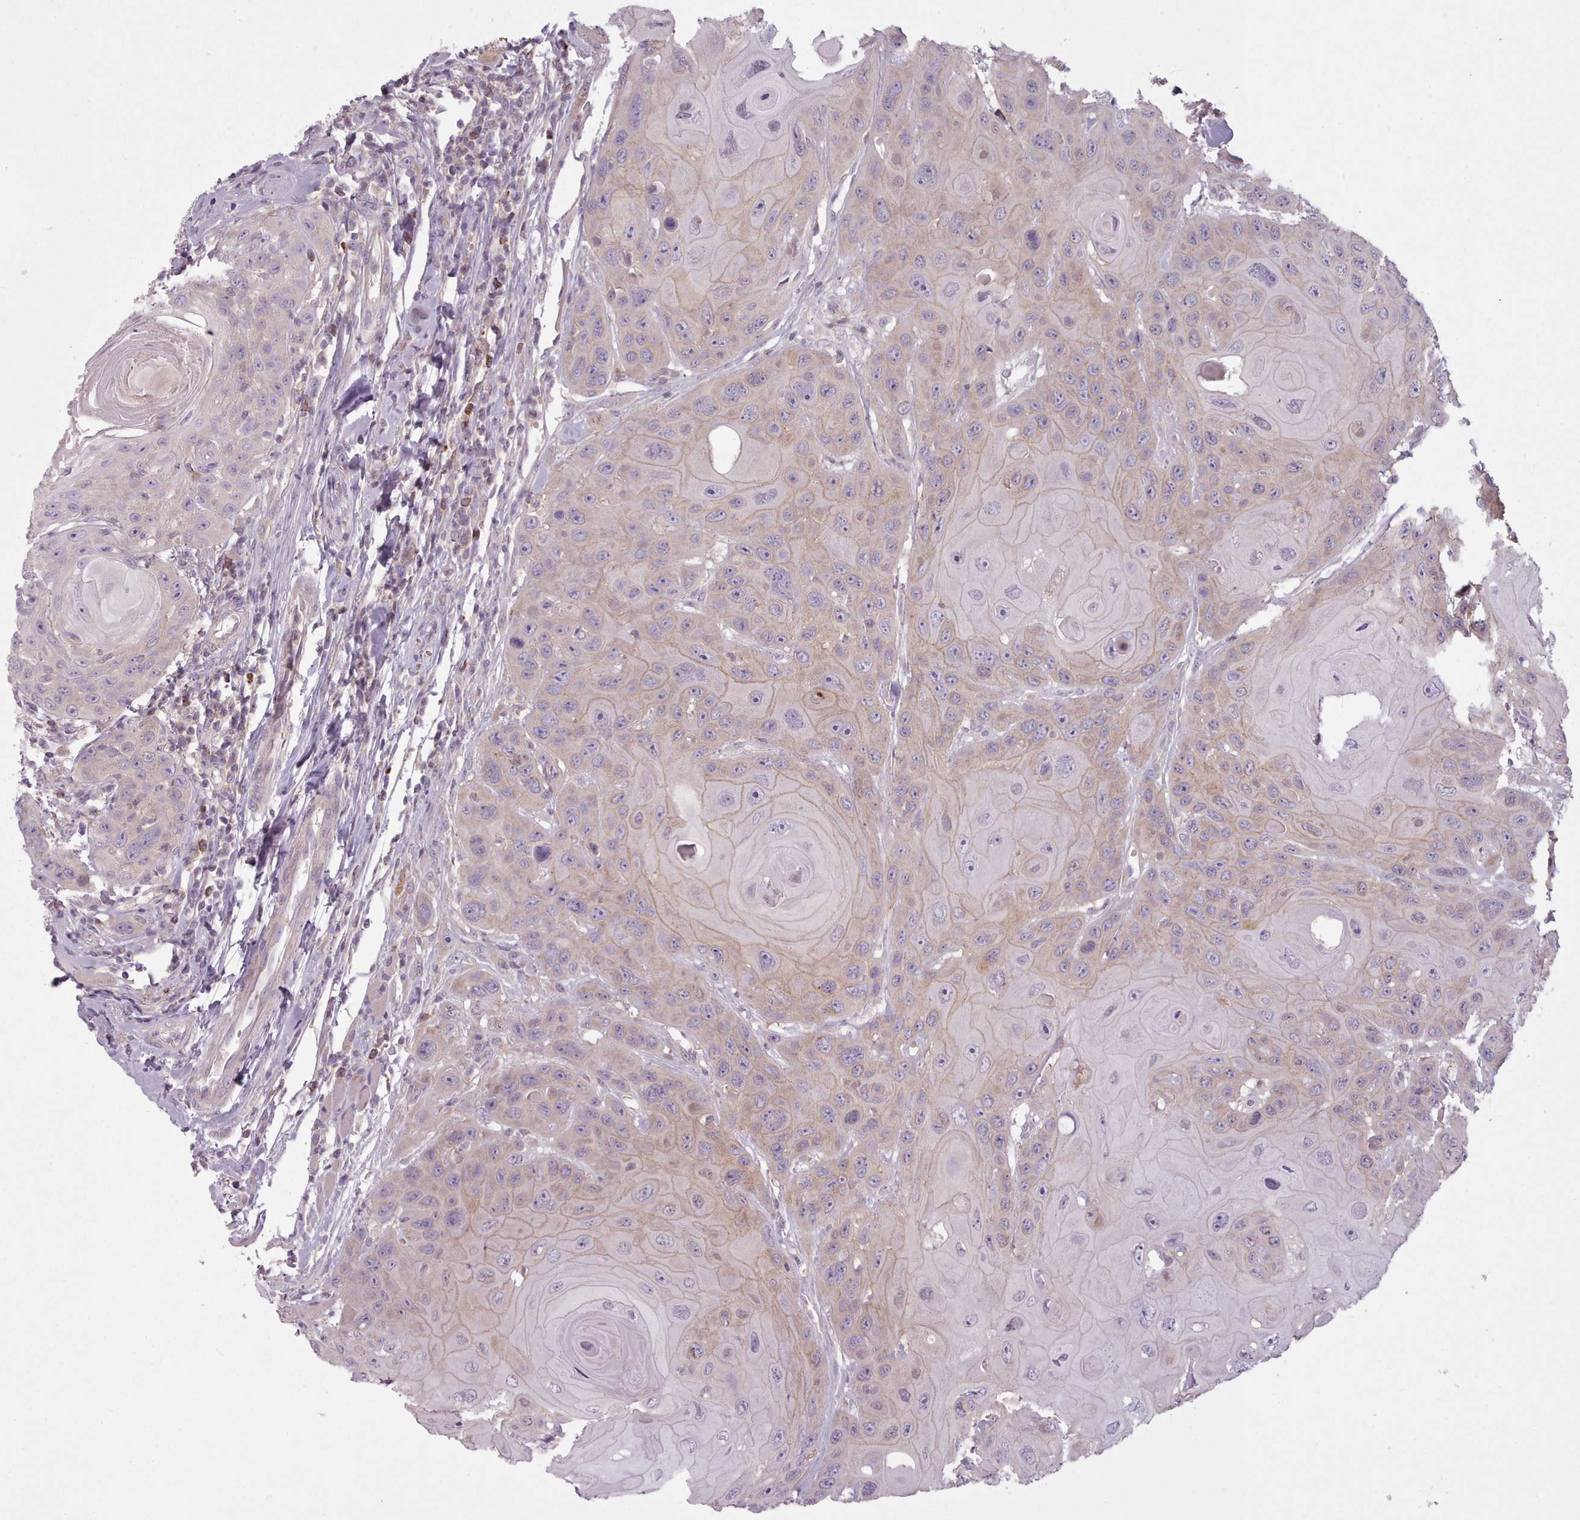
{"staining": {"intensity": "weak", "quantity": "25%-75%", "location": "cytoplasmic/membranous"}, "tissue": "head and neck cancer", "cell_type": "Tumor cells", "image_type": "cancer", "snomed": [{"axis": "morphology", "description": "Squamous cell carcinoma, NOS"}, {"axis": "topography", "description": "Head-Neck"}], "caption": "Protein staining of head and neck cancer (squamous cell carcinoma) tissue displays weak cytoplasmic/membranous staining in about 25%-75% of tumor cells.", "gene": "LAPTM5", "patient": {"sex": "female", "age": 59}}